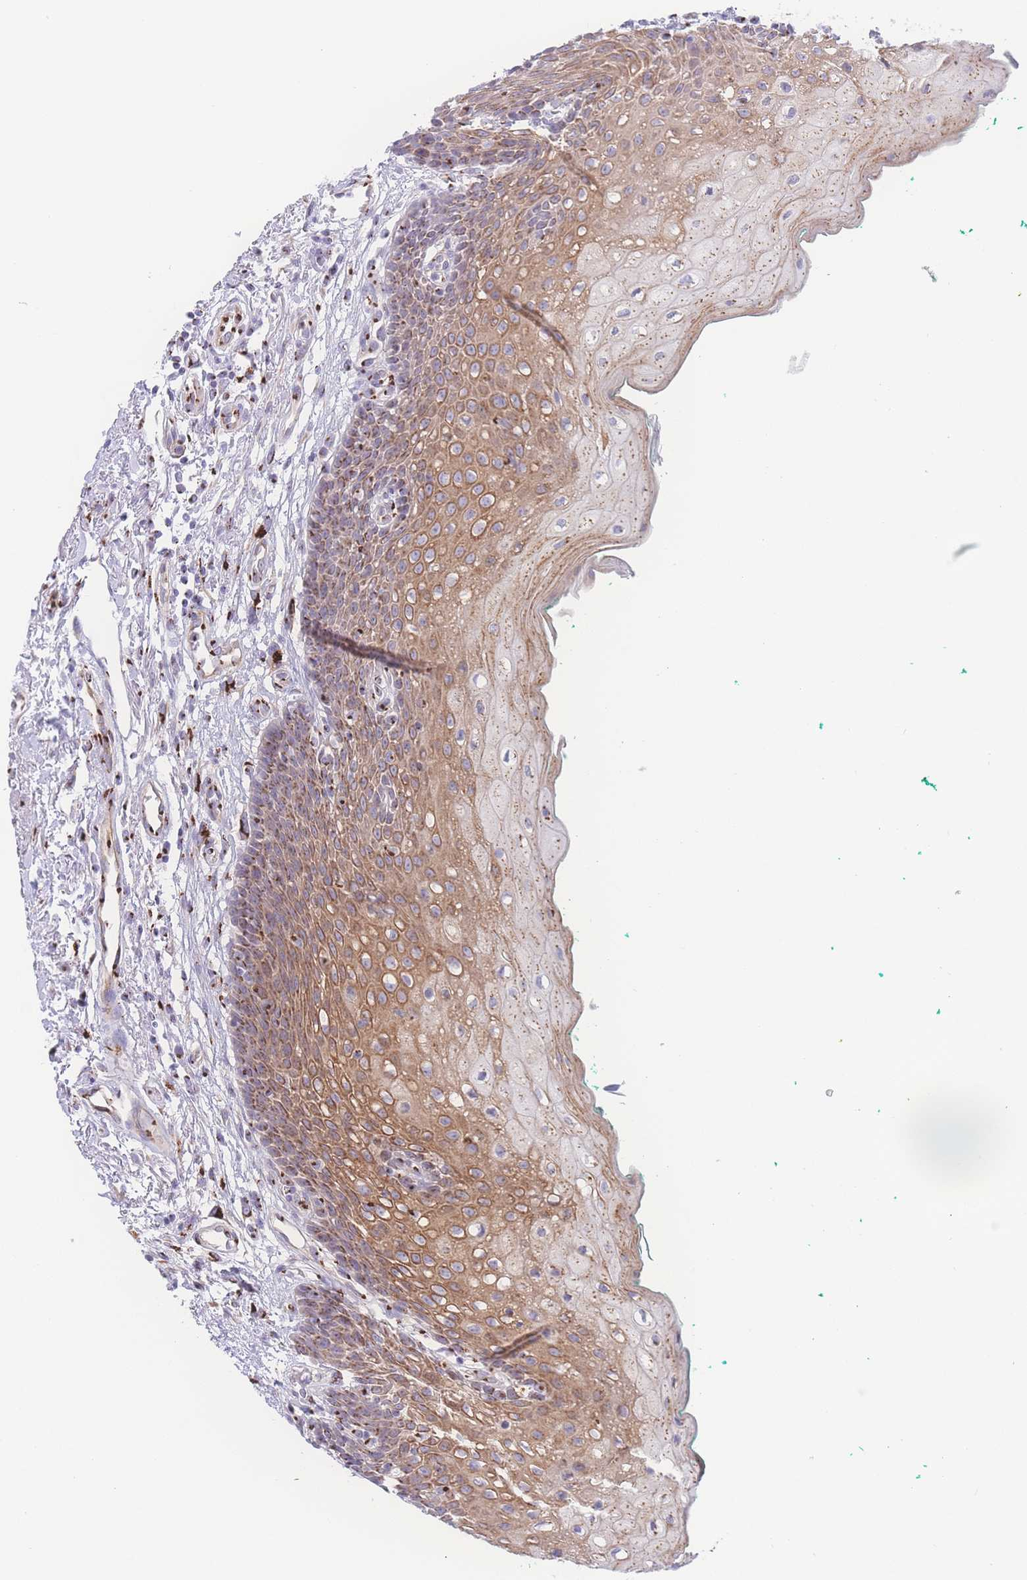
{"staining": {"intensity": "moderate", "quantity": ">75%", "location": "cytoplasmic/membranous"}, "tissue": "oral mucosa", "cell_type": "Squamous epithelial cells", "image_type": "normal", "snomed": [{"axis": "morphology", "description": "Normal tissue, NOS"}, {"axis": "morphology", "description": "Squamous cell carcinoma, NOS"}, {"axis": "topography", "description": "Oral tissue"}, {"axis": "topography", "description": "Tounge, NOS"}, {"axis": "topography", "description": "Head-Neck"}], "caption": "This micrograph demonstrates immunohistochemistry staining of benign oral mucosa, with medium moderate cytoplasmic/membranous positivity in about >75% of squamous epithelial cells.", "gene": "GOLM2", "patient": {"sex": "male", "age": 79}}